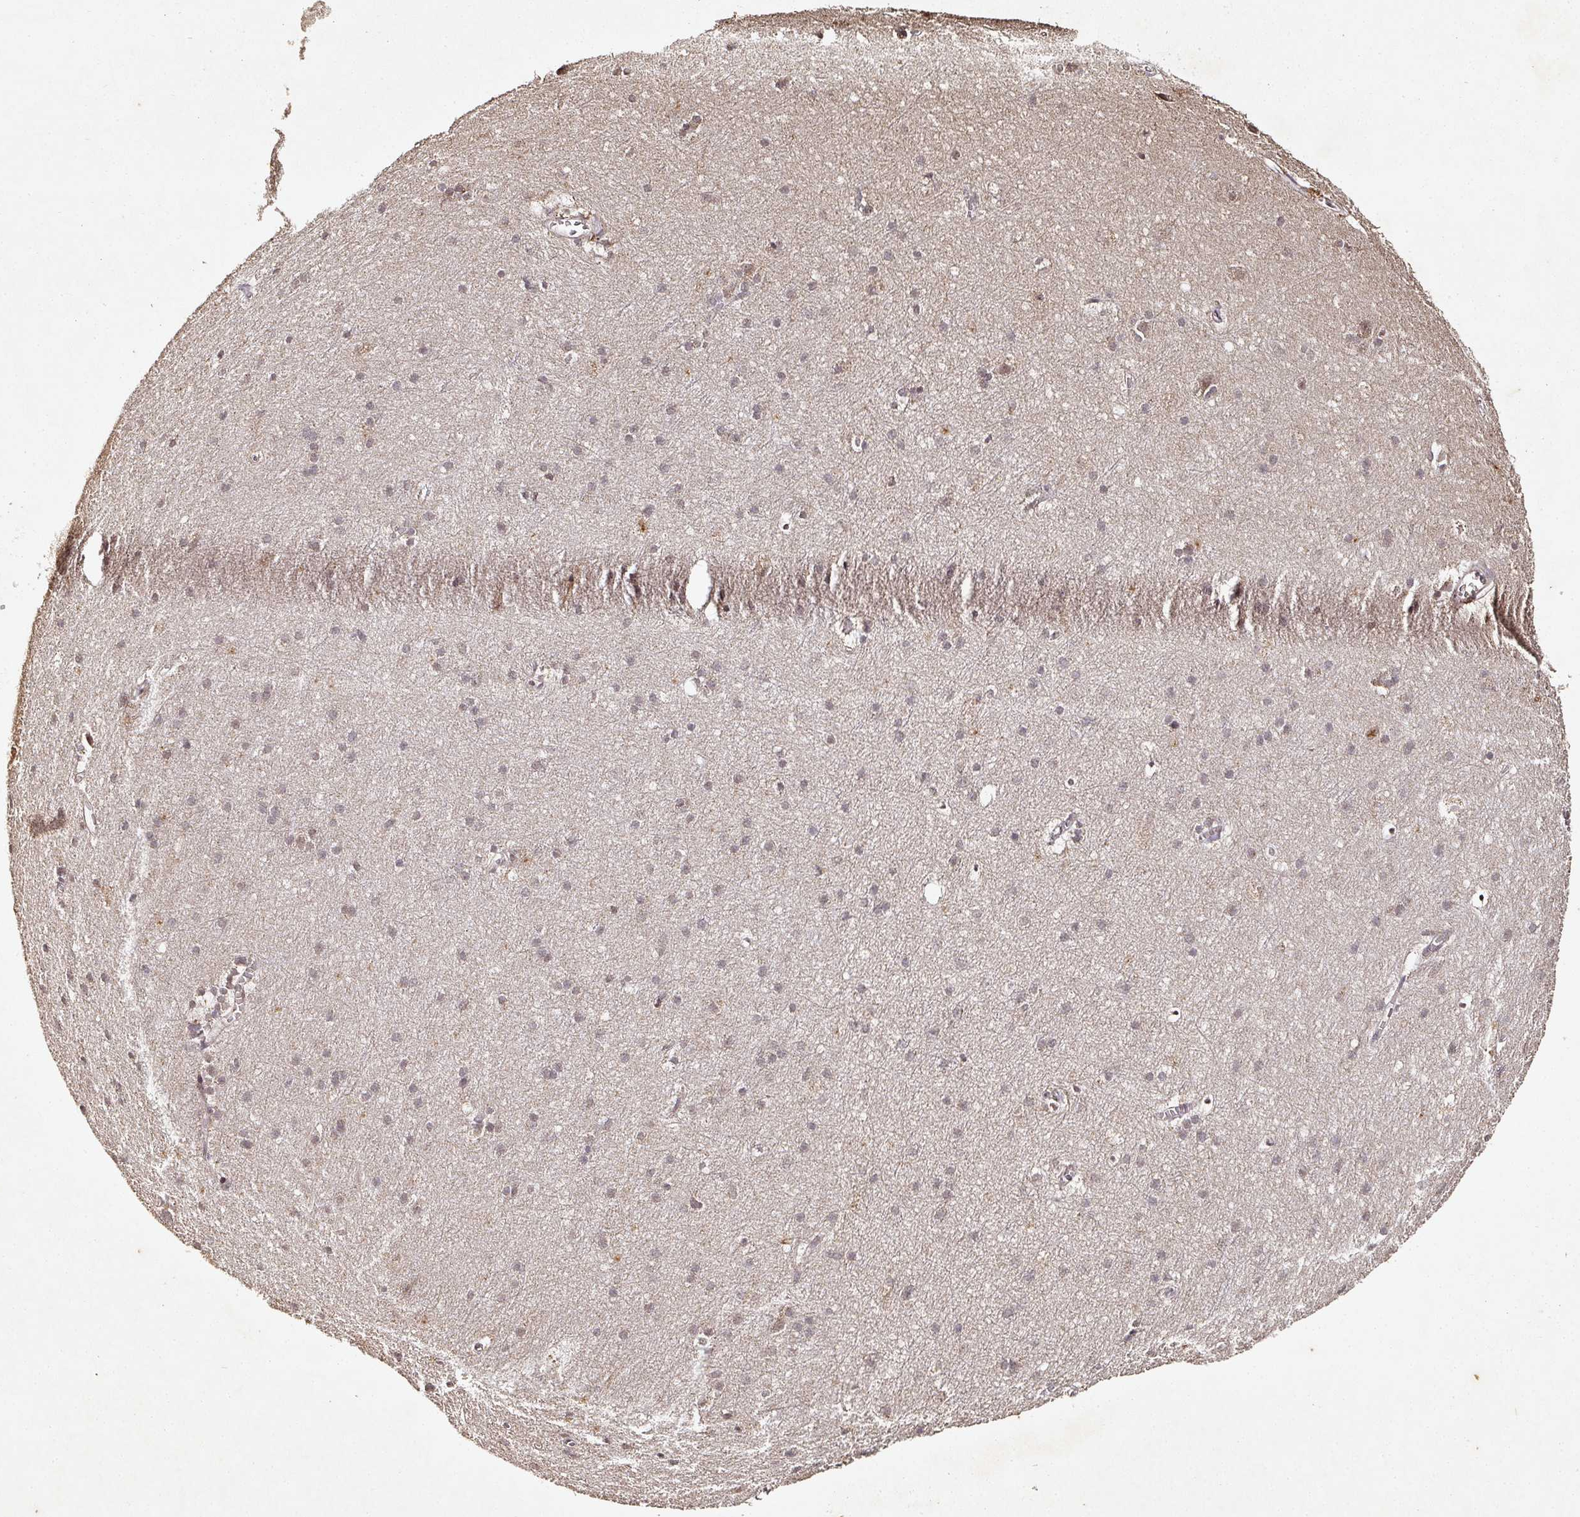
{"staining": {"intensity": "weak", "quantity": "25%-75%", "location": "cytoplasmic/membranous"}, "tissue": "cerebral cortex", "cell_type": "Endothelial cells", "image_type": "normal", "snomed": [{"axis": "morphology", "description": "Normal tissue, NOS"}, {"axis": "topography", "description": "Cerebral cortex"}], "caption": "Endothelial cells show weak cytoplasmic/membranous staining in about 25%-75% of cells in normal cerebral cortex.", "gene": "CAPN5", "patient": {"sex": "male", "age": 54}}